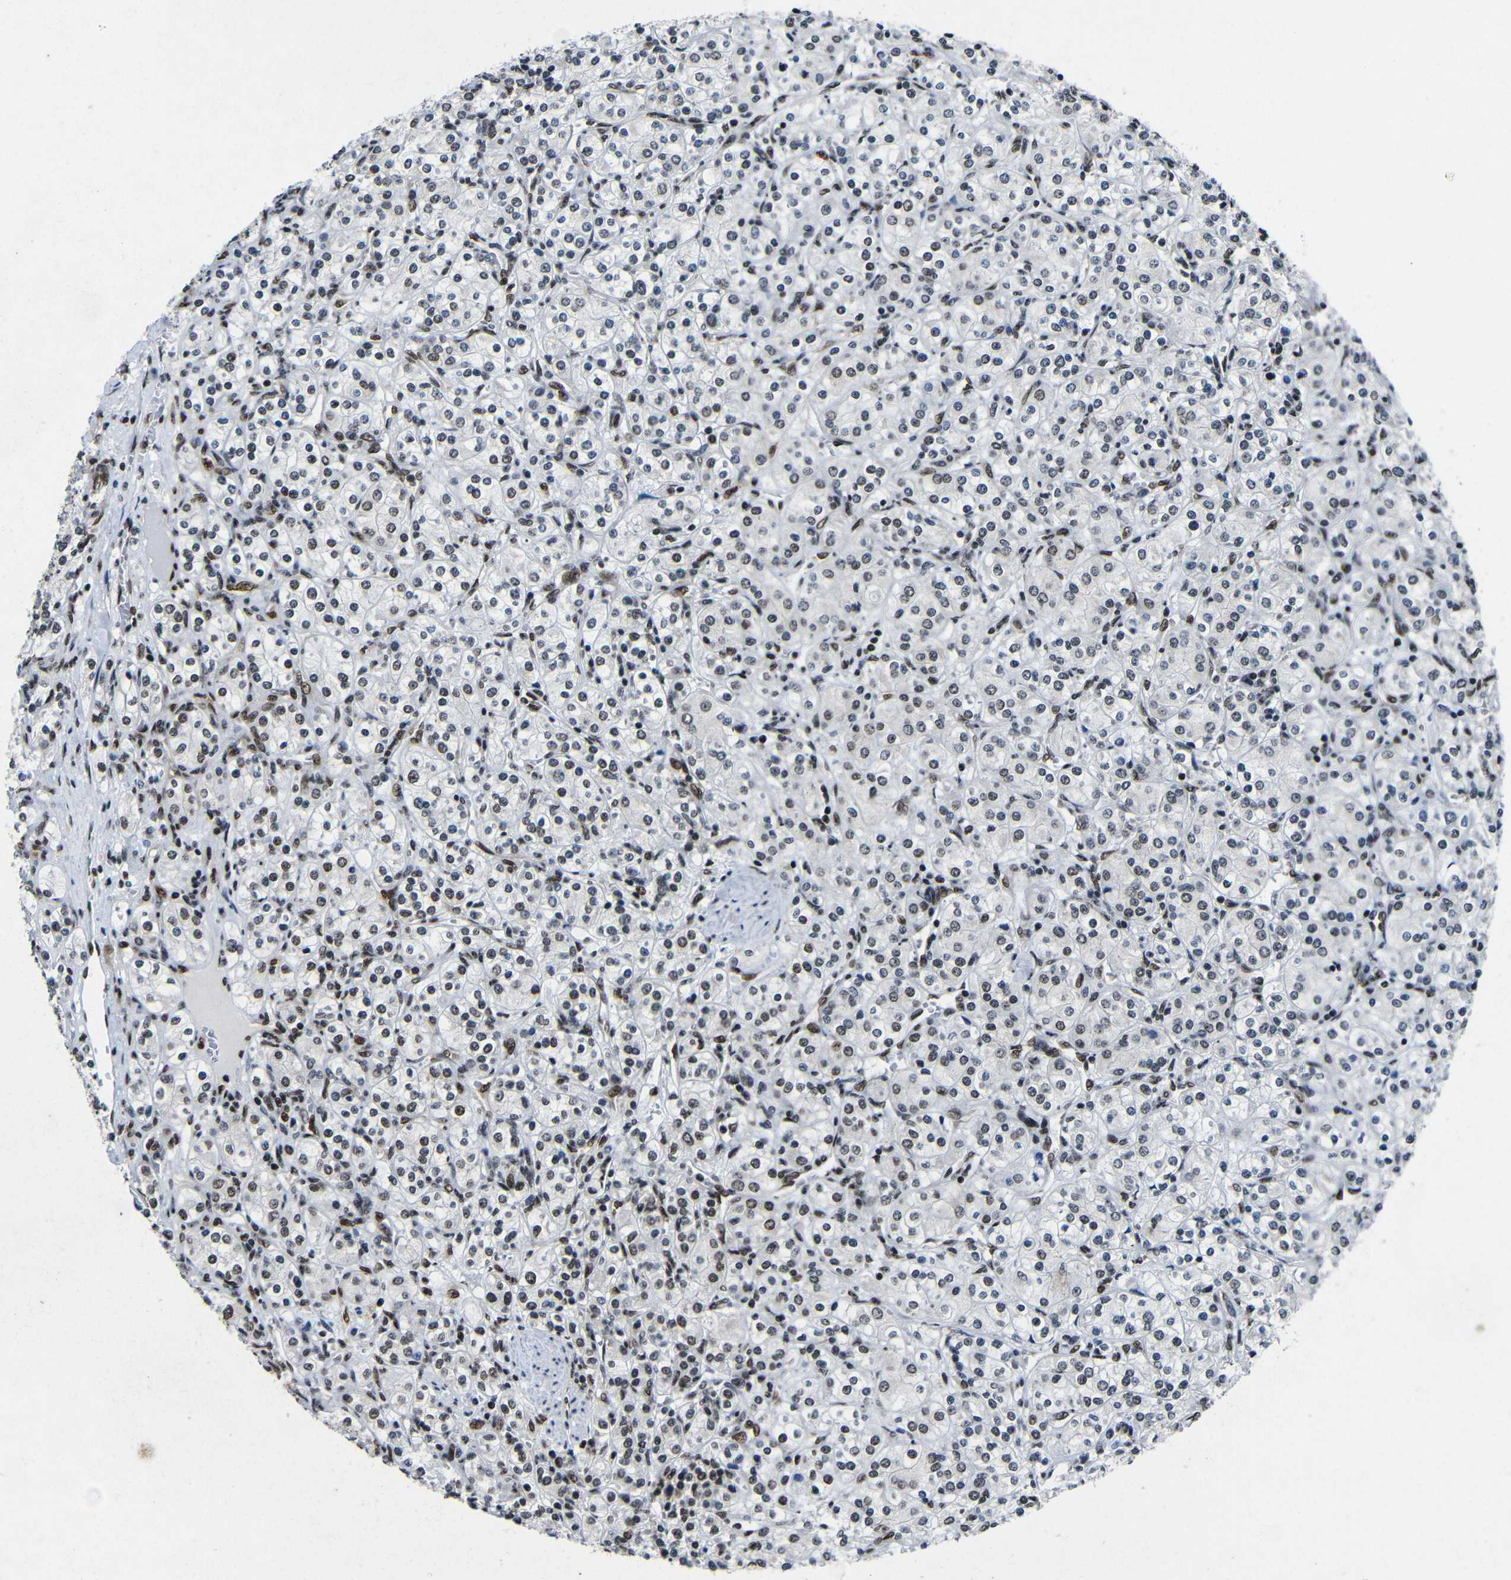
{"staining": {"intensity": "strong", "quantity": "25%-75%", "location": "nuclear"}, "tissue": "renal cancer", "cell_type": "Tumor cells", "image_type": "cancer", "snomed": [{"axis": "morphology", "description": "Adenocarcinoma, NOS"}, {"axis": "topography", "description": "Kidney"}], "caption": "About 25%-75% of tumor cells in adenocarcinoma (renal) exhibit strong nuclear protein positivity as visualized by brown immunohistochemical staining.", "gene": "PTBP1", "patient": {"sex": "male", "age": 77}}